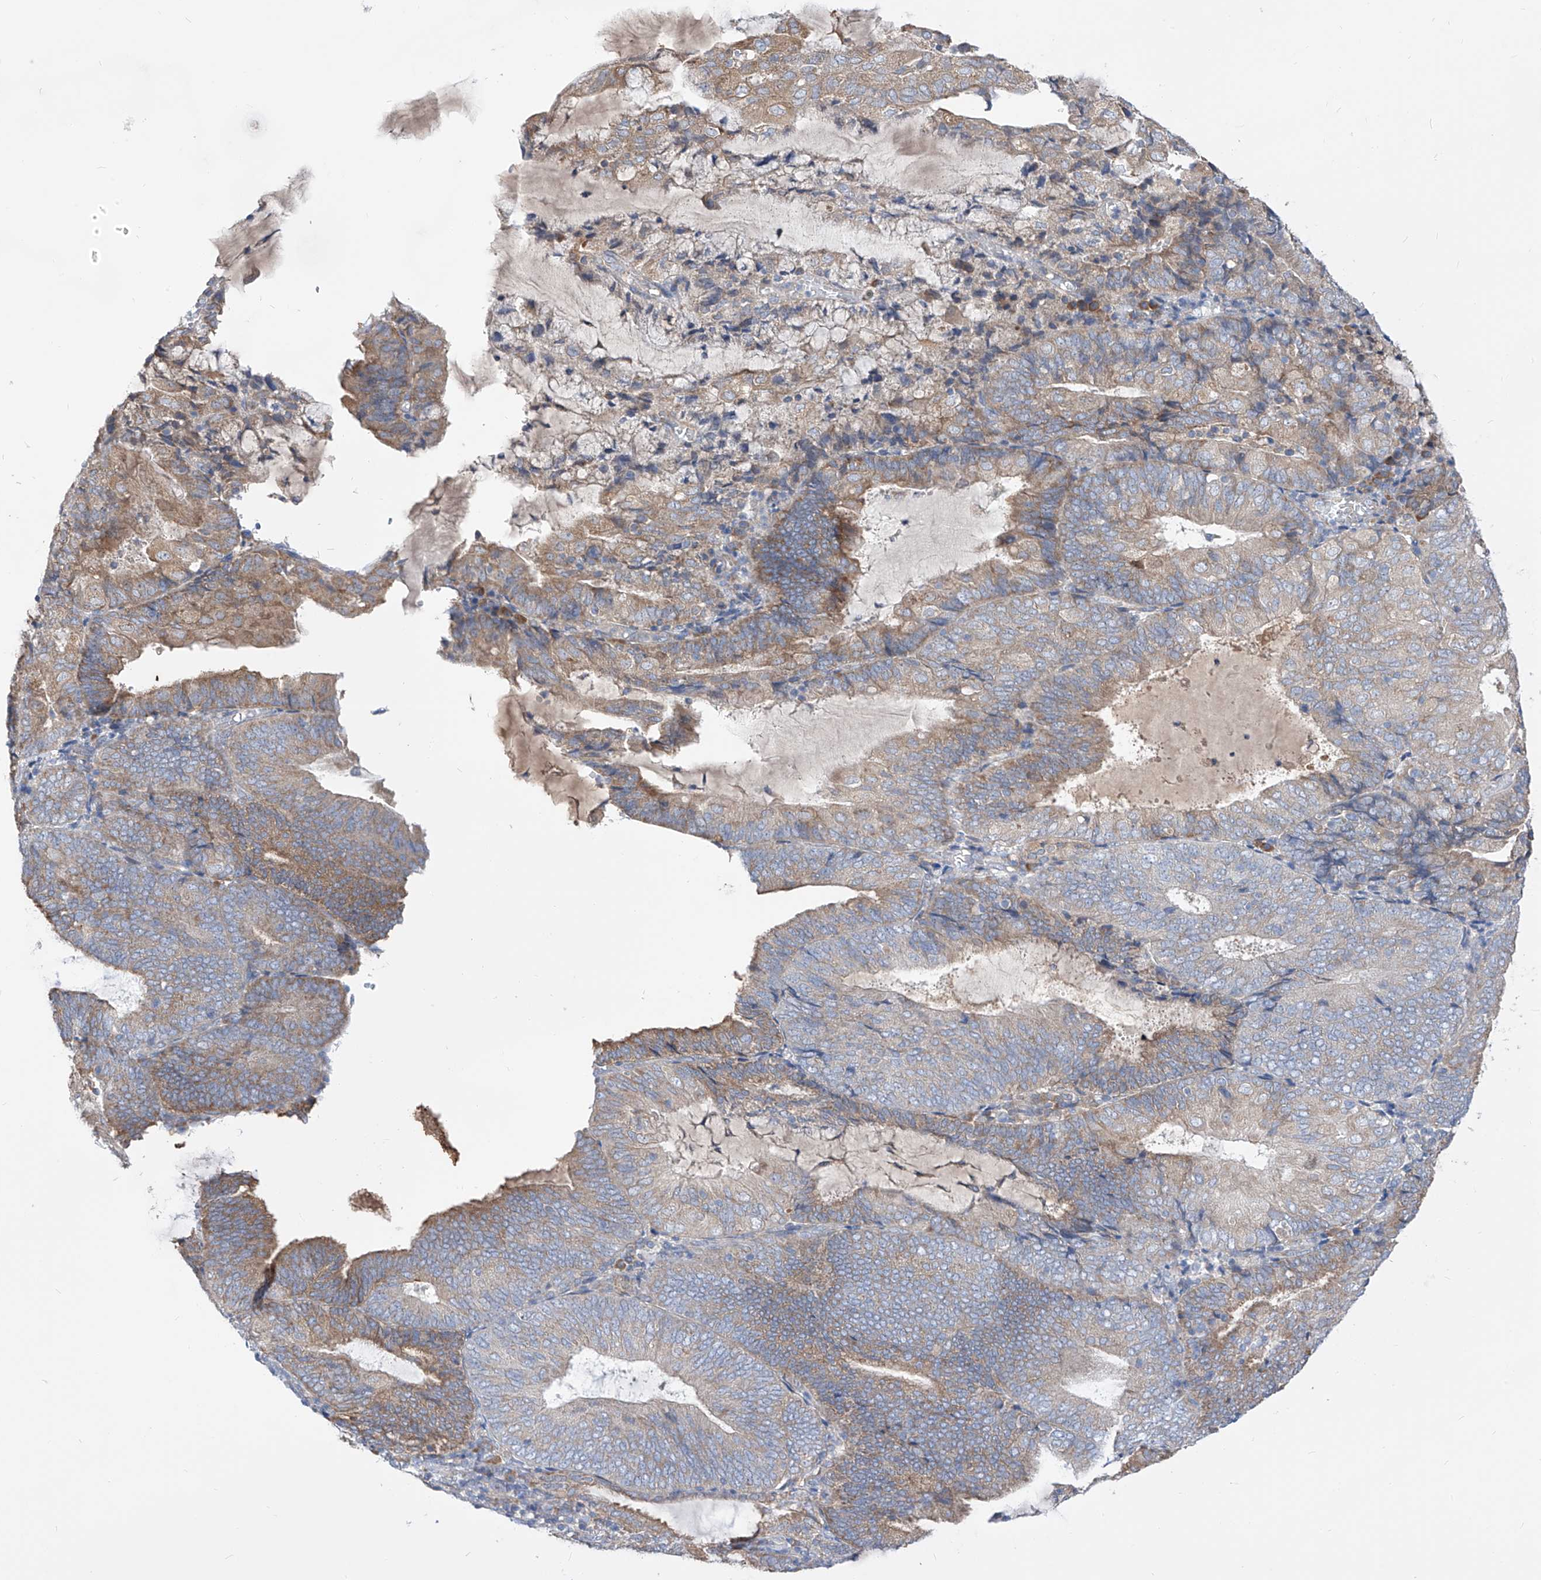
{"staining": {"intensity": "moderate", "quantity": "25%-75%", "location": "cytoplasmic/membranous"}, "tissue": "endometrial cancer", "cell_type": "Tumor cells", "image_type": "cancer", "snomed": [{"axis": "morphology", "description": "Adenocarcinoma, NOS"}, {"axis": "topography", "description": "Endometrium"}], "caption": "Protein staining by immunohistochemistry reveals moderate cytoplasmic/membranous staining in approximately 25%-75% of tumor cells in endometrial cancer (adenocarcinoma).", "gene": "UFL1", "patient": {"sex": "female", "age": 81}}